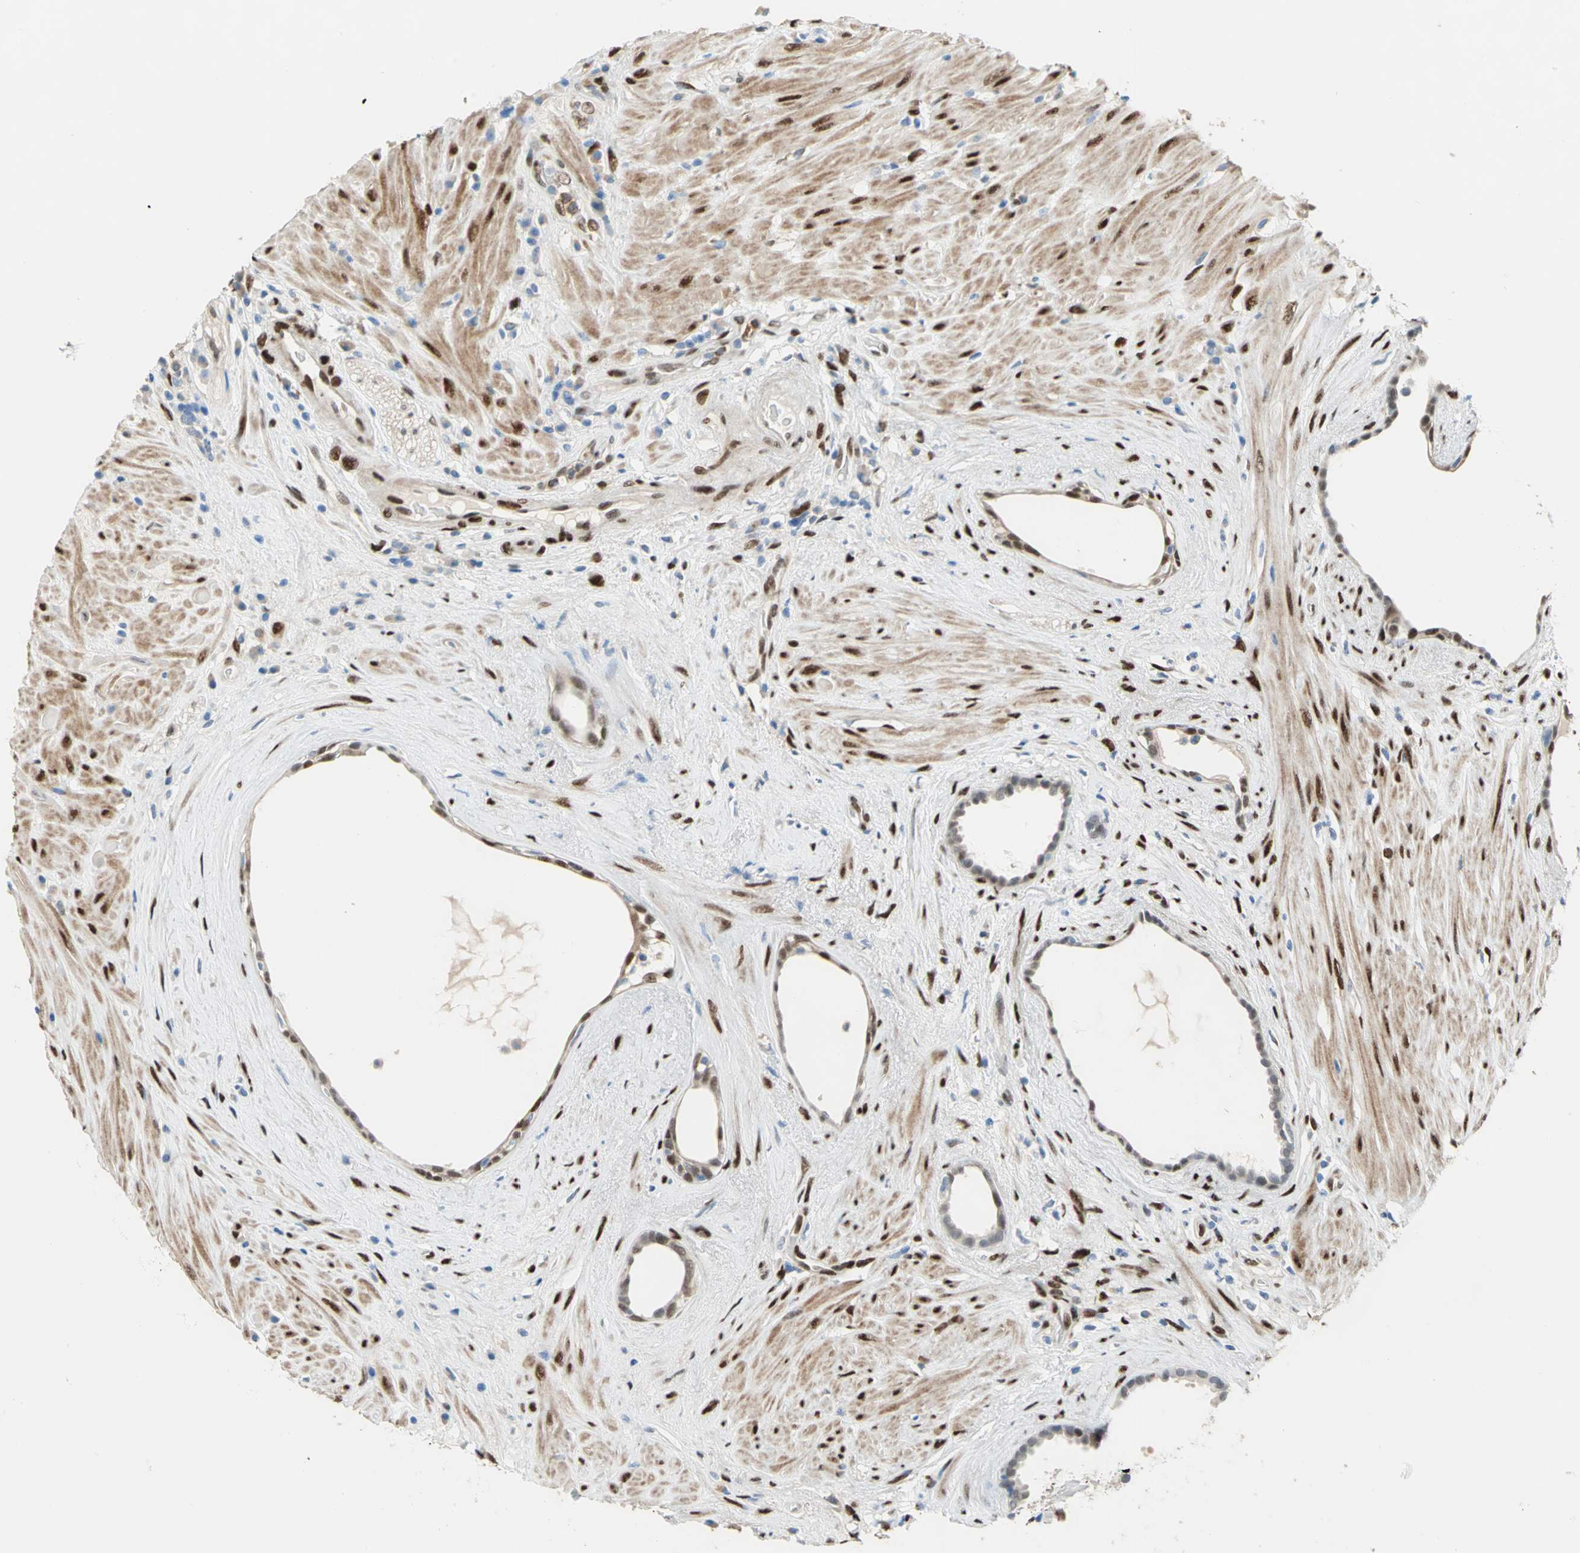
{"staining": {"intensity": "moderate", "quantity": "25%-75%", "location": "cytoplasmic/membranous,nuclear"}, "tissue": "seminal vesicle", "cell_type": "Glandular cells", "image_type": "normal", "snomed": [{"axis": "morphology", "description": "Normal tissue, NOS"}, {"axis": "topography", "description": "Seminal veicle"}], "caption": "Immunohistochemical staining of unremarkable human seminal vesicle exhibits moderate cytoplasmic/membranous,nuclear protein expression in approximately 25%-75% of glandular cells.", "gene": "RBFOX2", "patient": {"sex": "male", "age": 61}}